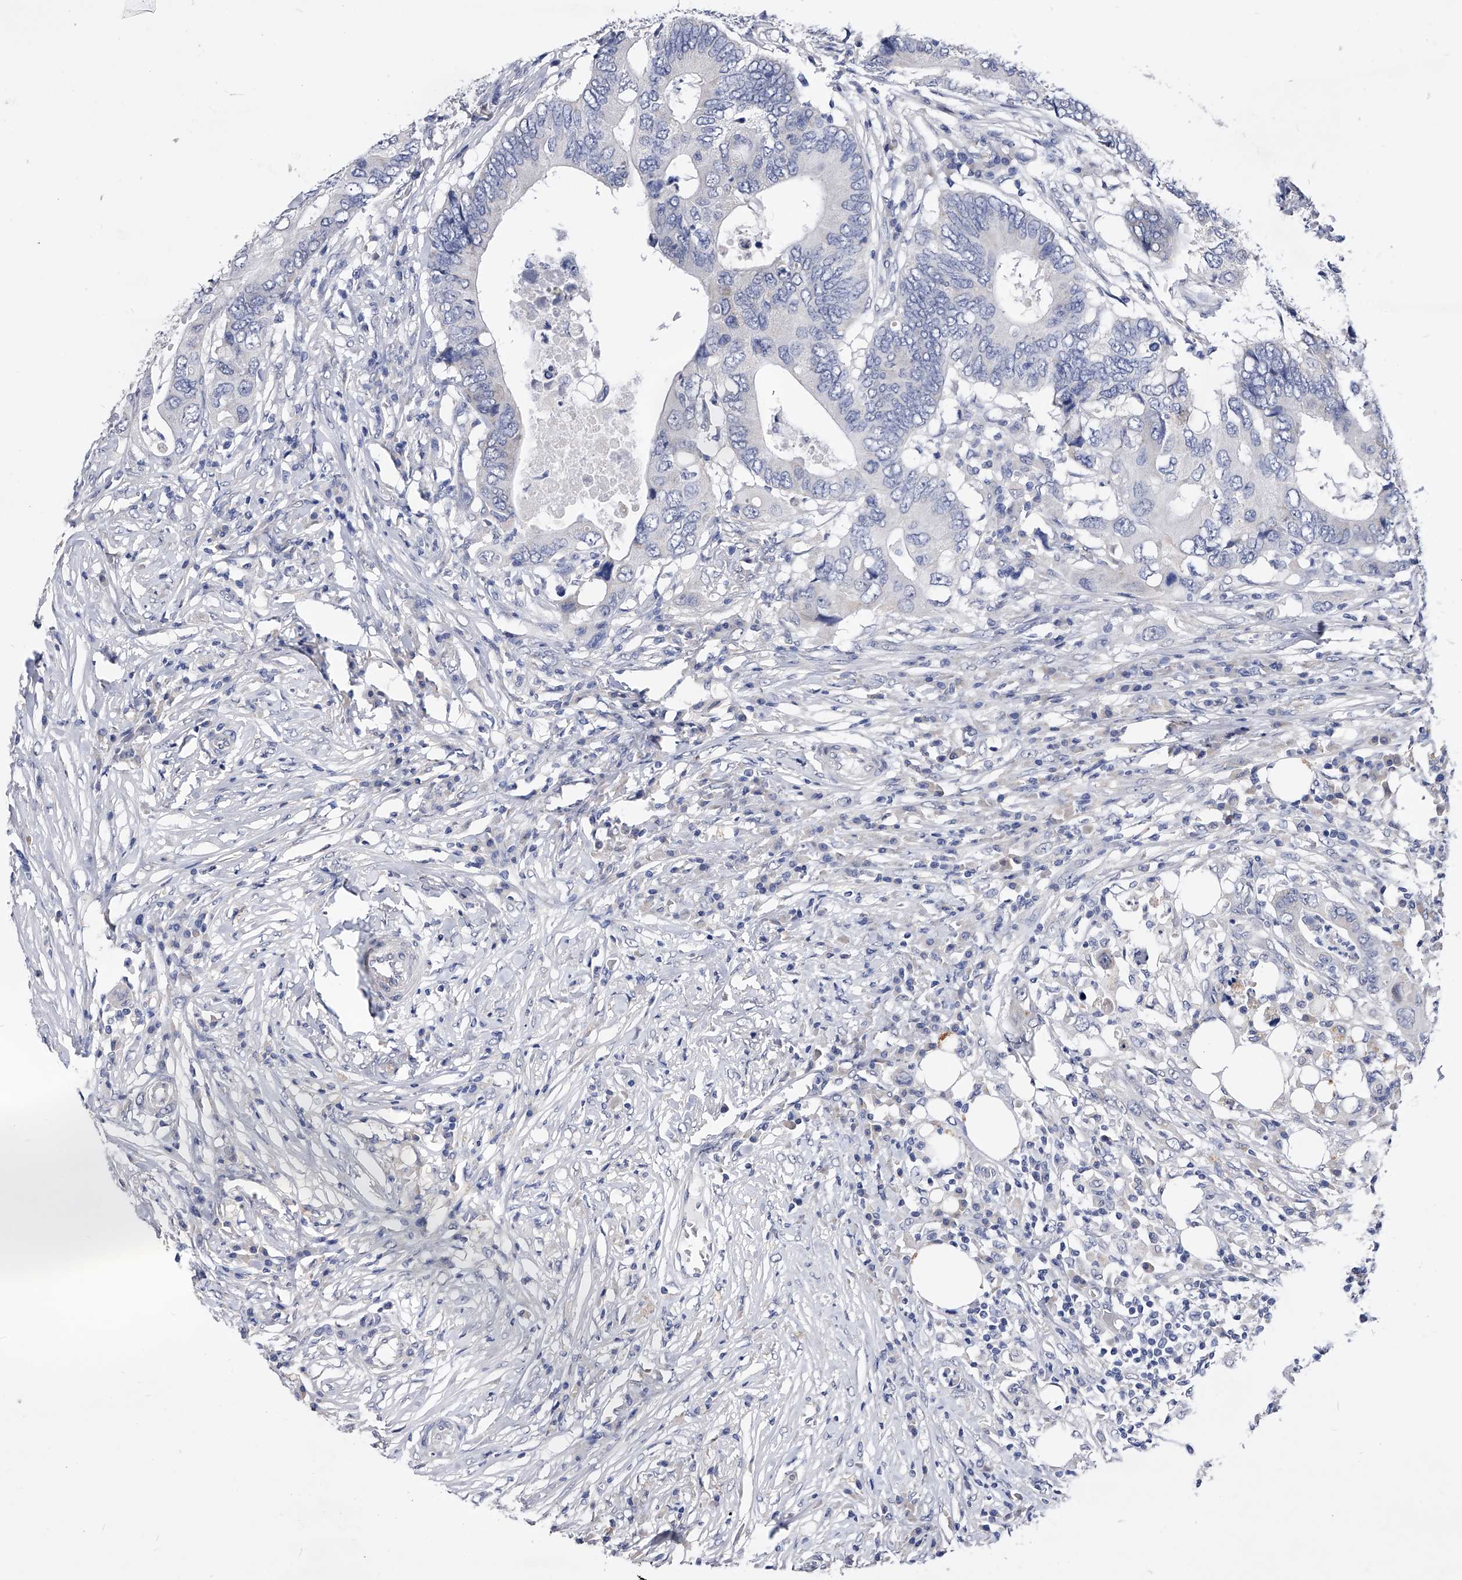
{"staining": {"intensity": "negative", "quantity": "none", "location": "none"}, "tissue": "colorectal cancer", "cell_type": "Tumor cells", "image_type": "cancer", "snomed": [{"axis": "morphology", "description": "Adenocarcinoma, NOS"}, {"axis": "topography", "description": "Colon"}], "caption": "Adenocarcinoma (colorectal) stained for a protein using immunohistochemistry exhibits no positivity tumor cells.", "gene": "ZNF529", "patient": {"sex": "male", "age": 71}}